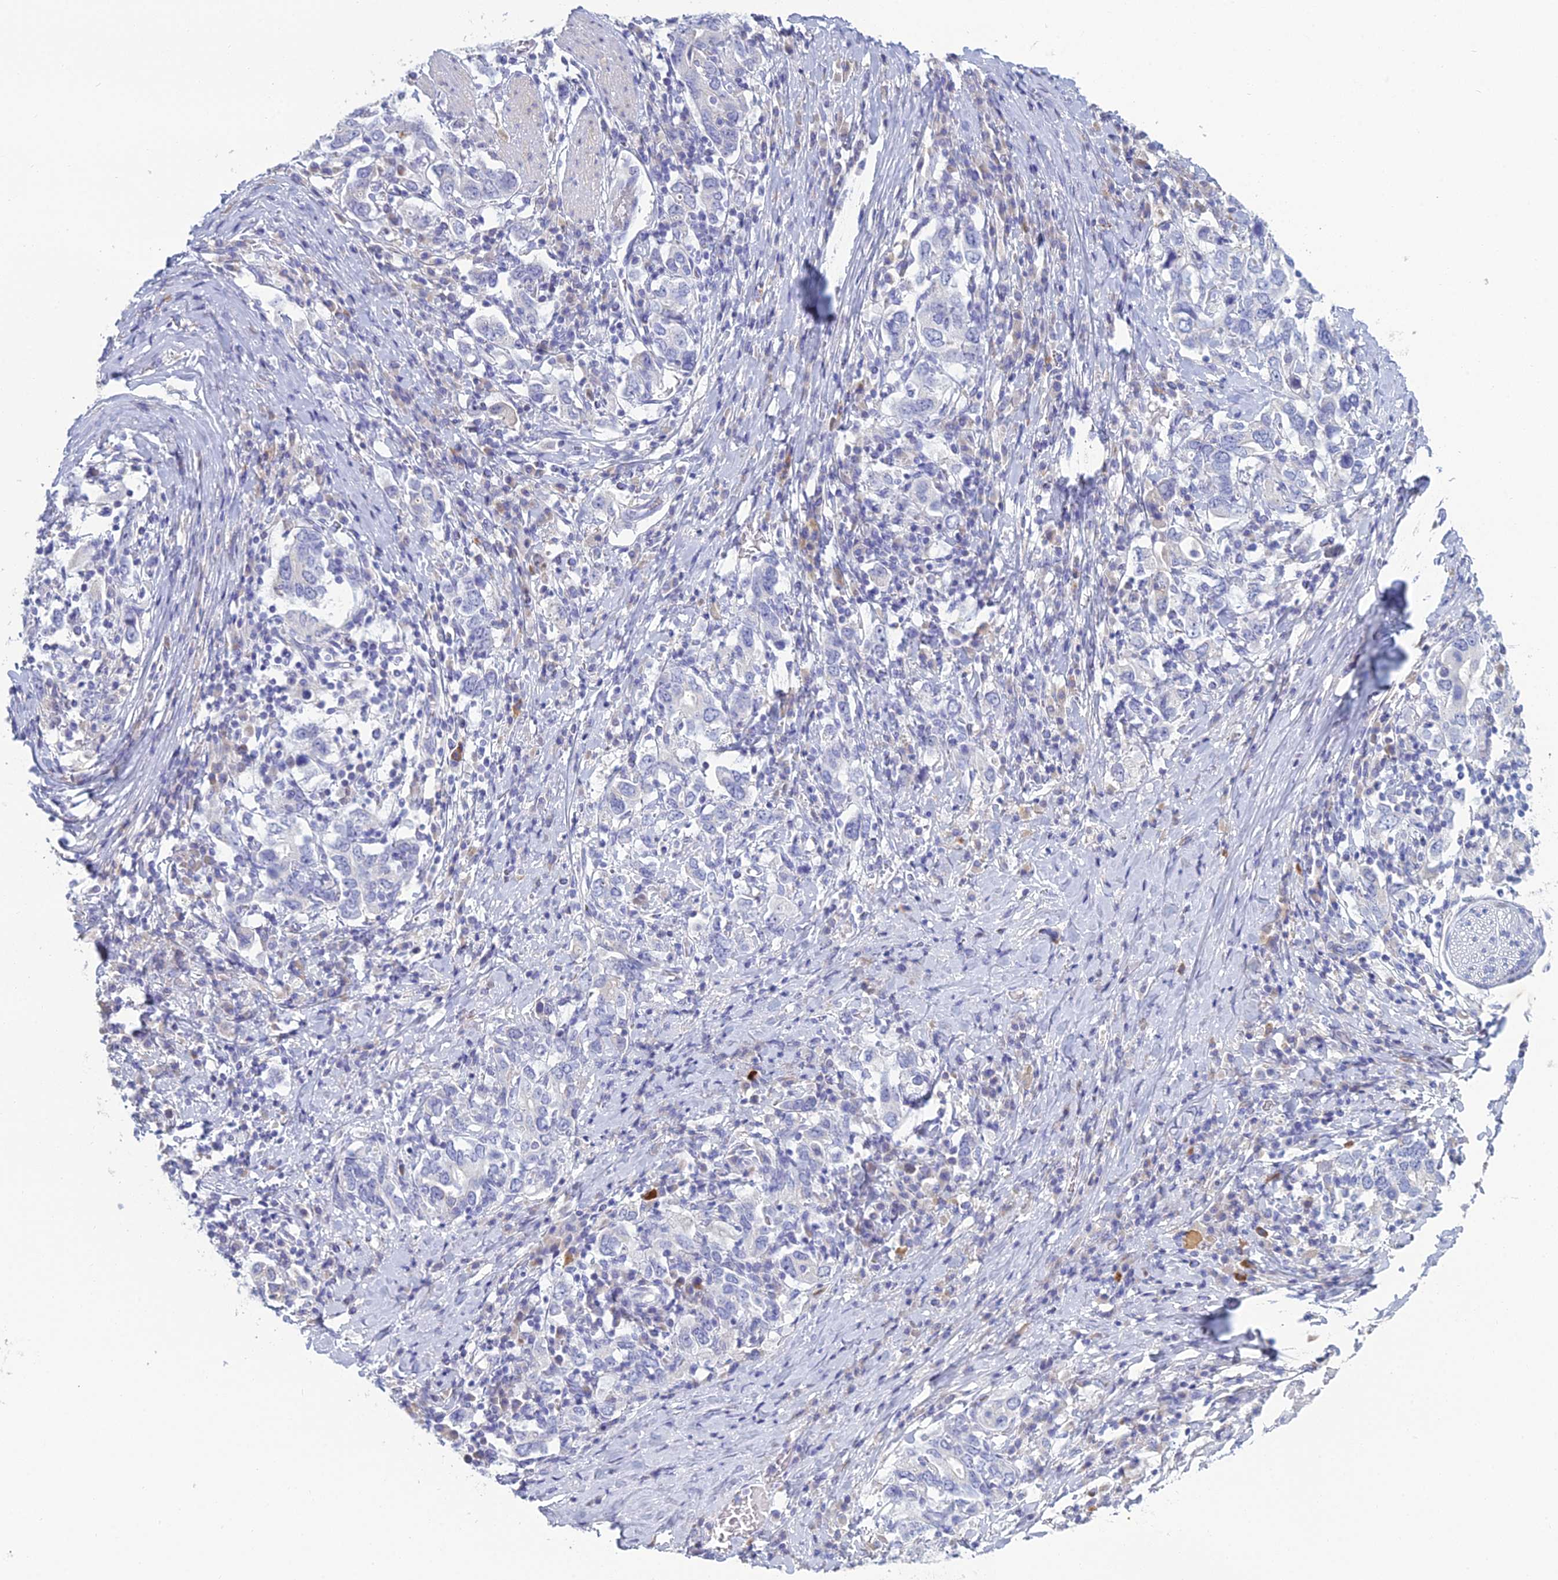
{"staining": {"intensity": "negative", "quantity": "none", "location": "none"}, "tissue": "stomach cancer", "cell_type": "Tumor cells", "image_type": "cancer", "snomed": [{"axis": "morphology", "description": "Adenocarcinoma, NOS"}, {"axis": "topography", "description": "Stomach, upper"}, {"axis": "topography", "description": "Stomach"}], "caption": "A histopathology image of stomach adenocarcinoma stained for a protein exhibits no brown staining in tumor cells.", "gene": "MUC13", "patient": {"sex": "male", "age": 62}}